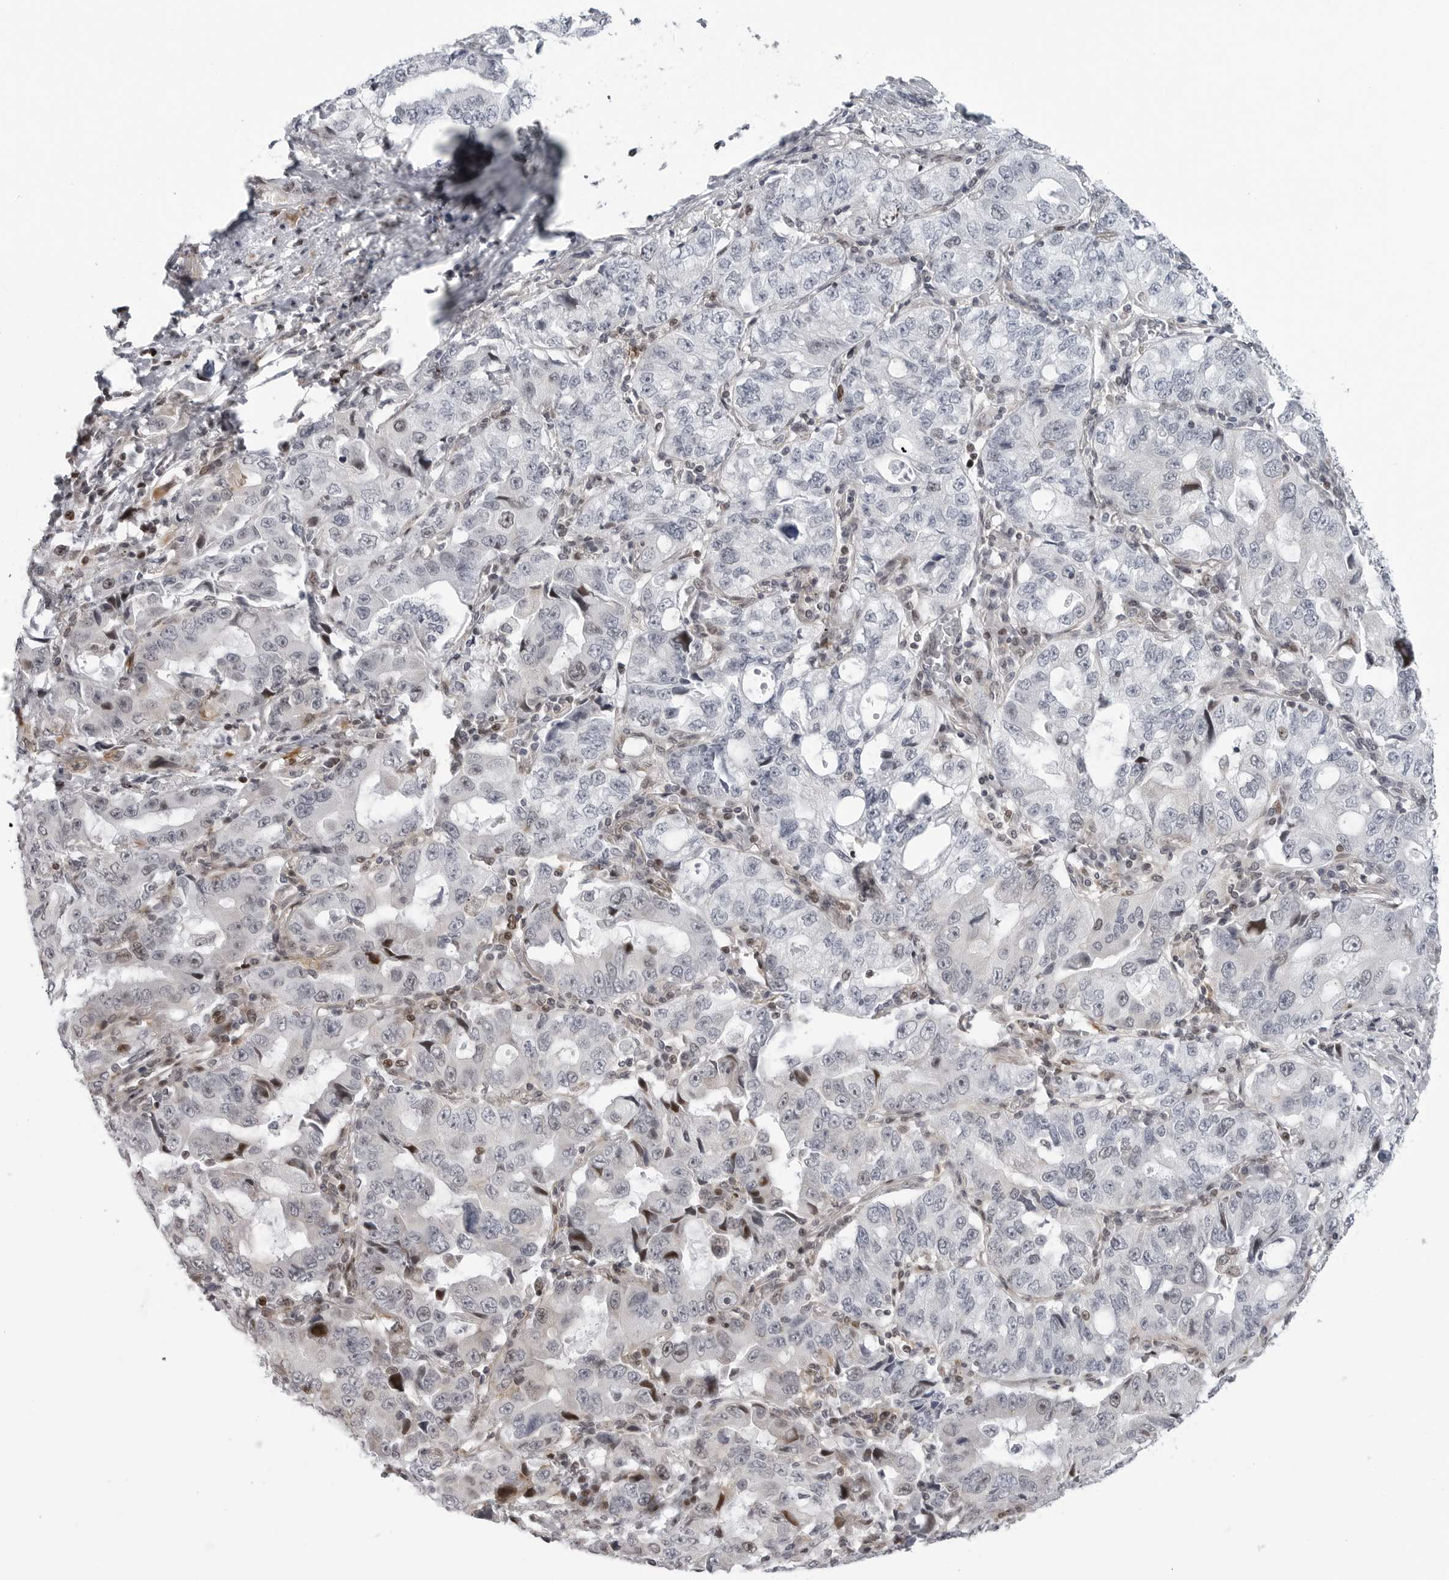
{"staining": {"intensity": "negative", "quantity": "none", "location": "none"}, "tissue": "lung cancer", "cell_type": "Tumor cells", "image_type": "cancer", "snomed": [{"axis": "morphology", "description": "Adenocarcinoma, NOS"}, {"axis": "topography", "description": "Lung"}], "caption": "A high-resolution photomicrograph shows immunohistochemistry (IHC) staining of lung cancer, which exhibits no significant staining in tumor cells. (Stains: DAB (3,3'-diaminobenzidine) immunohistochemistry with hematoxylin counter stain, Microscopy: brightfield microscopy at high magnification).", "gene": "FAM135B", "patient": {"sex": "female", "age": 51}}